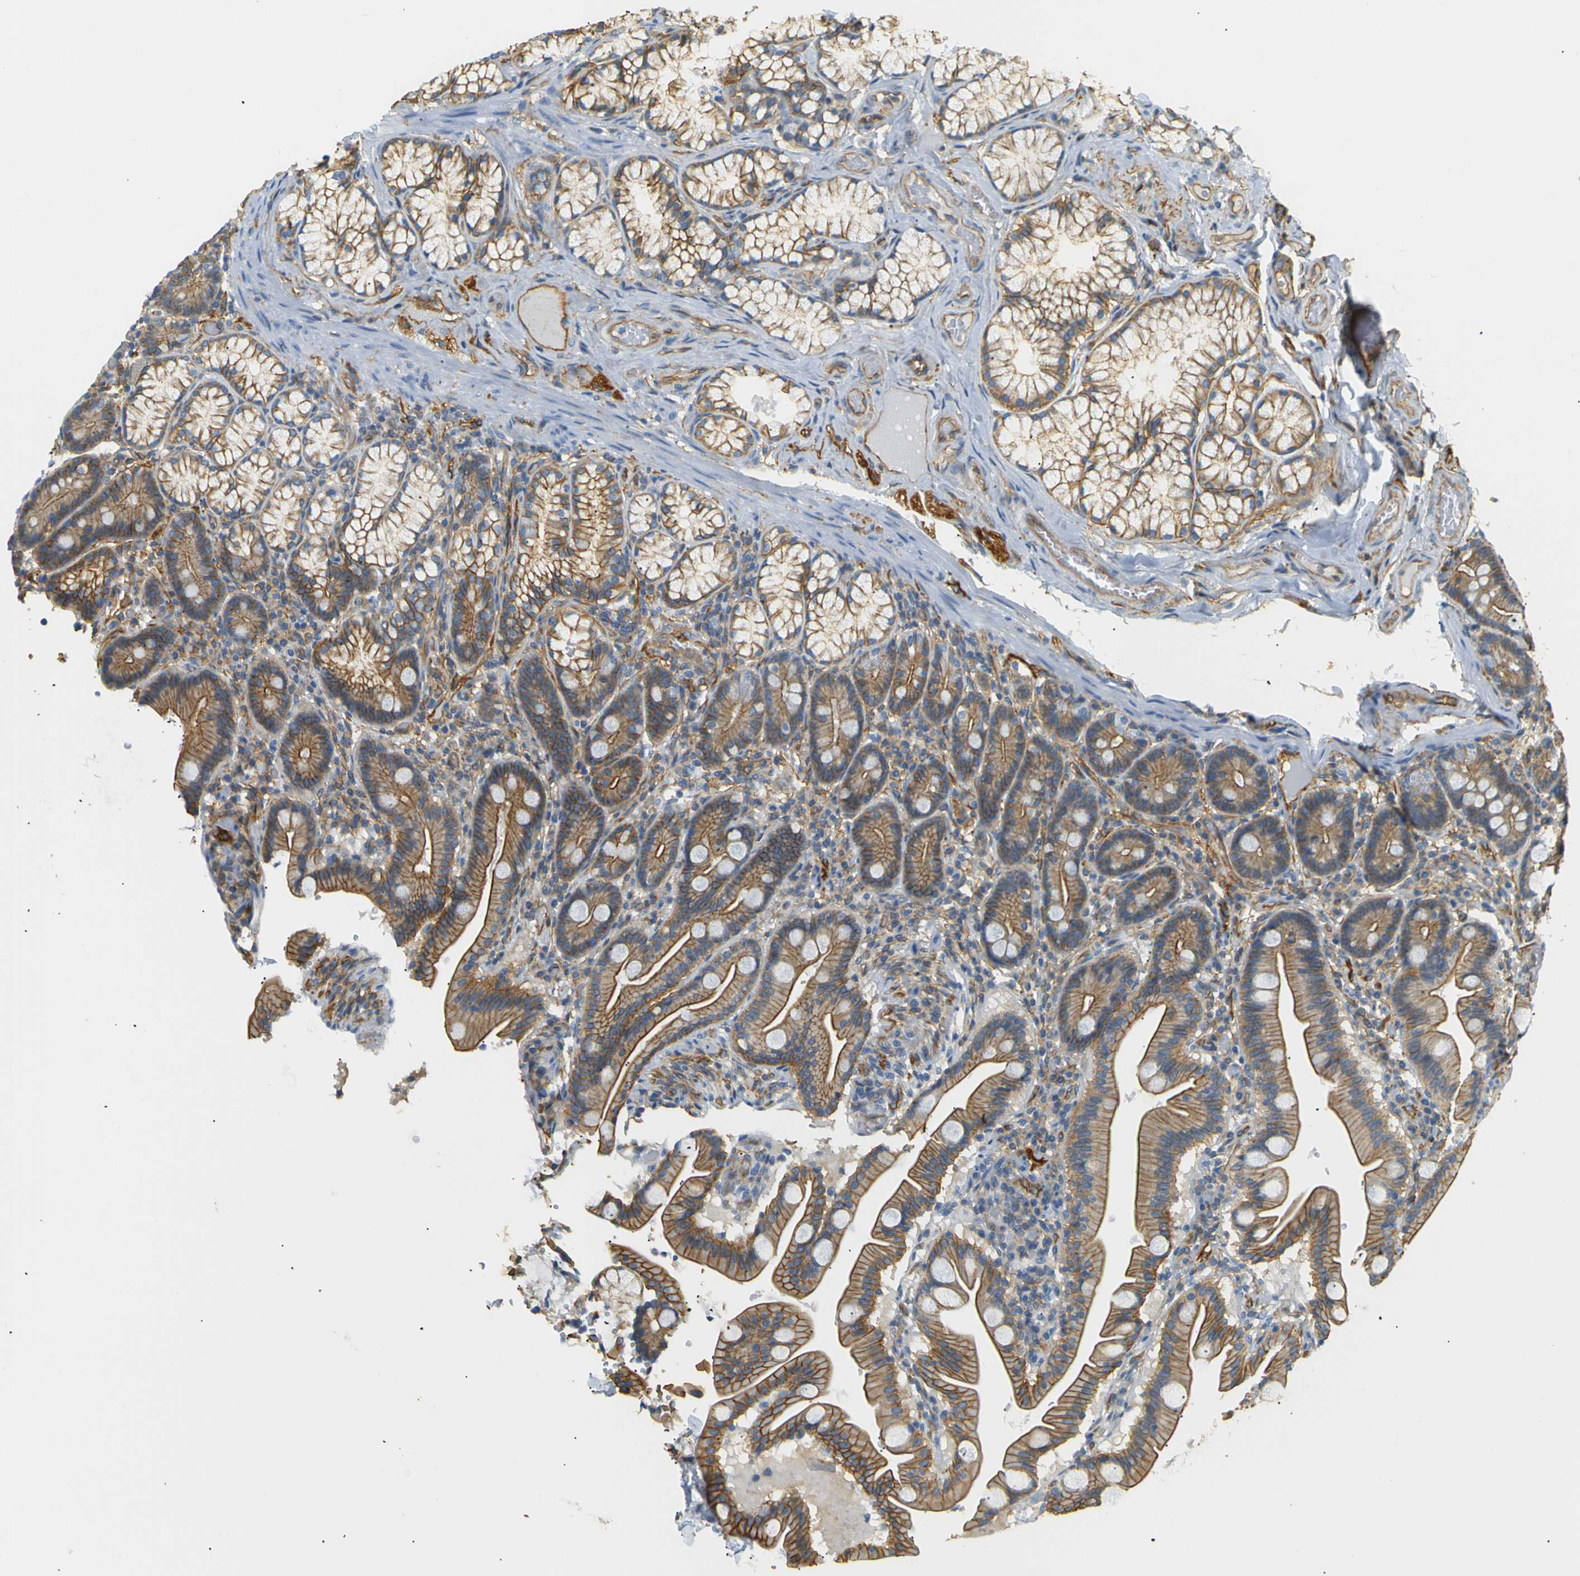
{"staining": {"intensity": "moderate", "quantity": ">75%", "location": "cytoplasmic/membranous"}, "tissue": "duodenum", "cell_type": "Glandular cells", "image_type": "normal", "snomed": [{"axis": "morphology", "description": "Normal tissue, NOS"}, {"axis": "topography", "description": "Duodenum"}], "caption": "Duodenum stained with DAB (3,3'-diaminobenzidine) immunohistochemistry (IHC) shows medium levels of moderate cytoplasmic/membranous expression in approximately >75% of glandular cells. (DAB = brown stain, brightfield microscopy at high magnification).", "gene": "SPTBN1", "patient": {"sex": "male", "age": 54}}